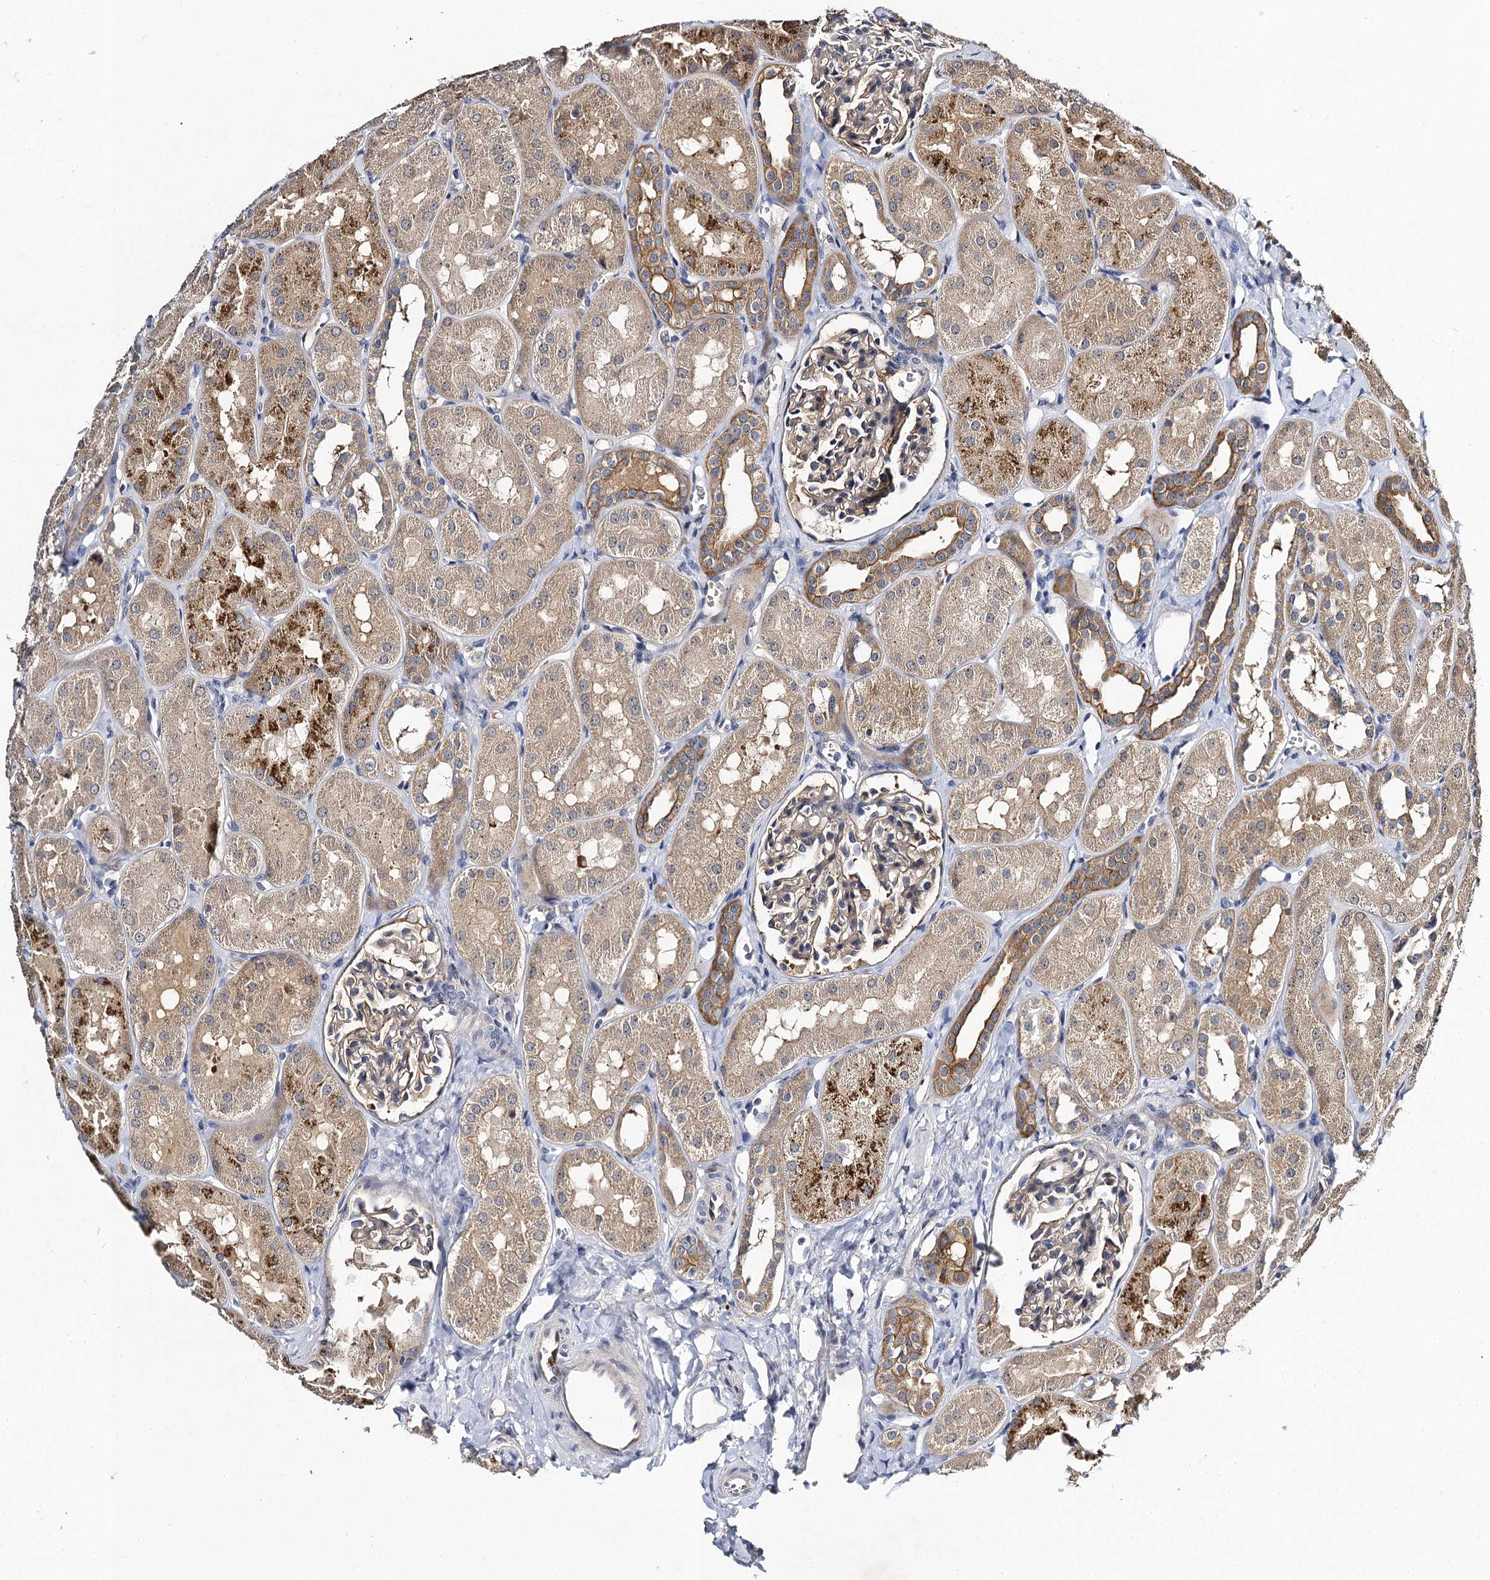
{"staining": {"intensity": "weak", "quantity": "25%-75%", "location": "cytoplasmic/membranous"}, "tissue": "kidney", "cell_type": "Cells in glomeruli", "image_type": "normal", "snomed": [{"axis": "morphology", "description": "Normal tissue, NOS"}, {"axis": "topography", "description": "Kidney"}, {"axis": "topography", "description": "Urinary bladder"}], "caption": "Immunohistochemistry of benign kidney shows low levels of weak cytoplasmic/membranous positivity in approximately 25%-75% of cells in glomeruli.", "gene": "SLC11A2", "patient": {"sex": "male", "age": 16}}